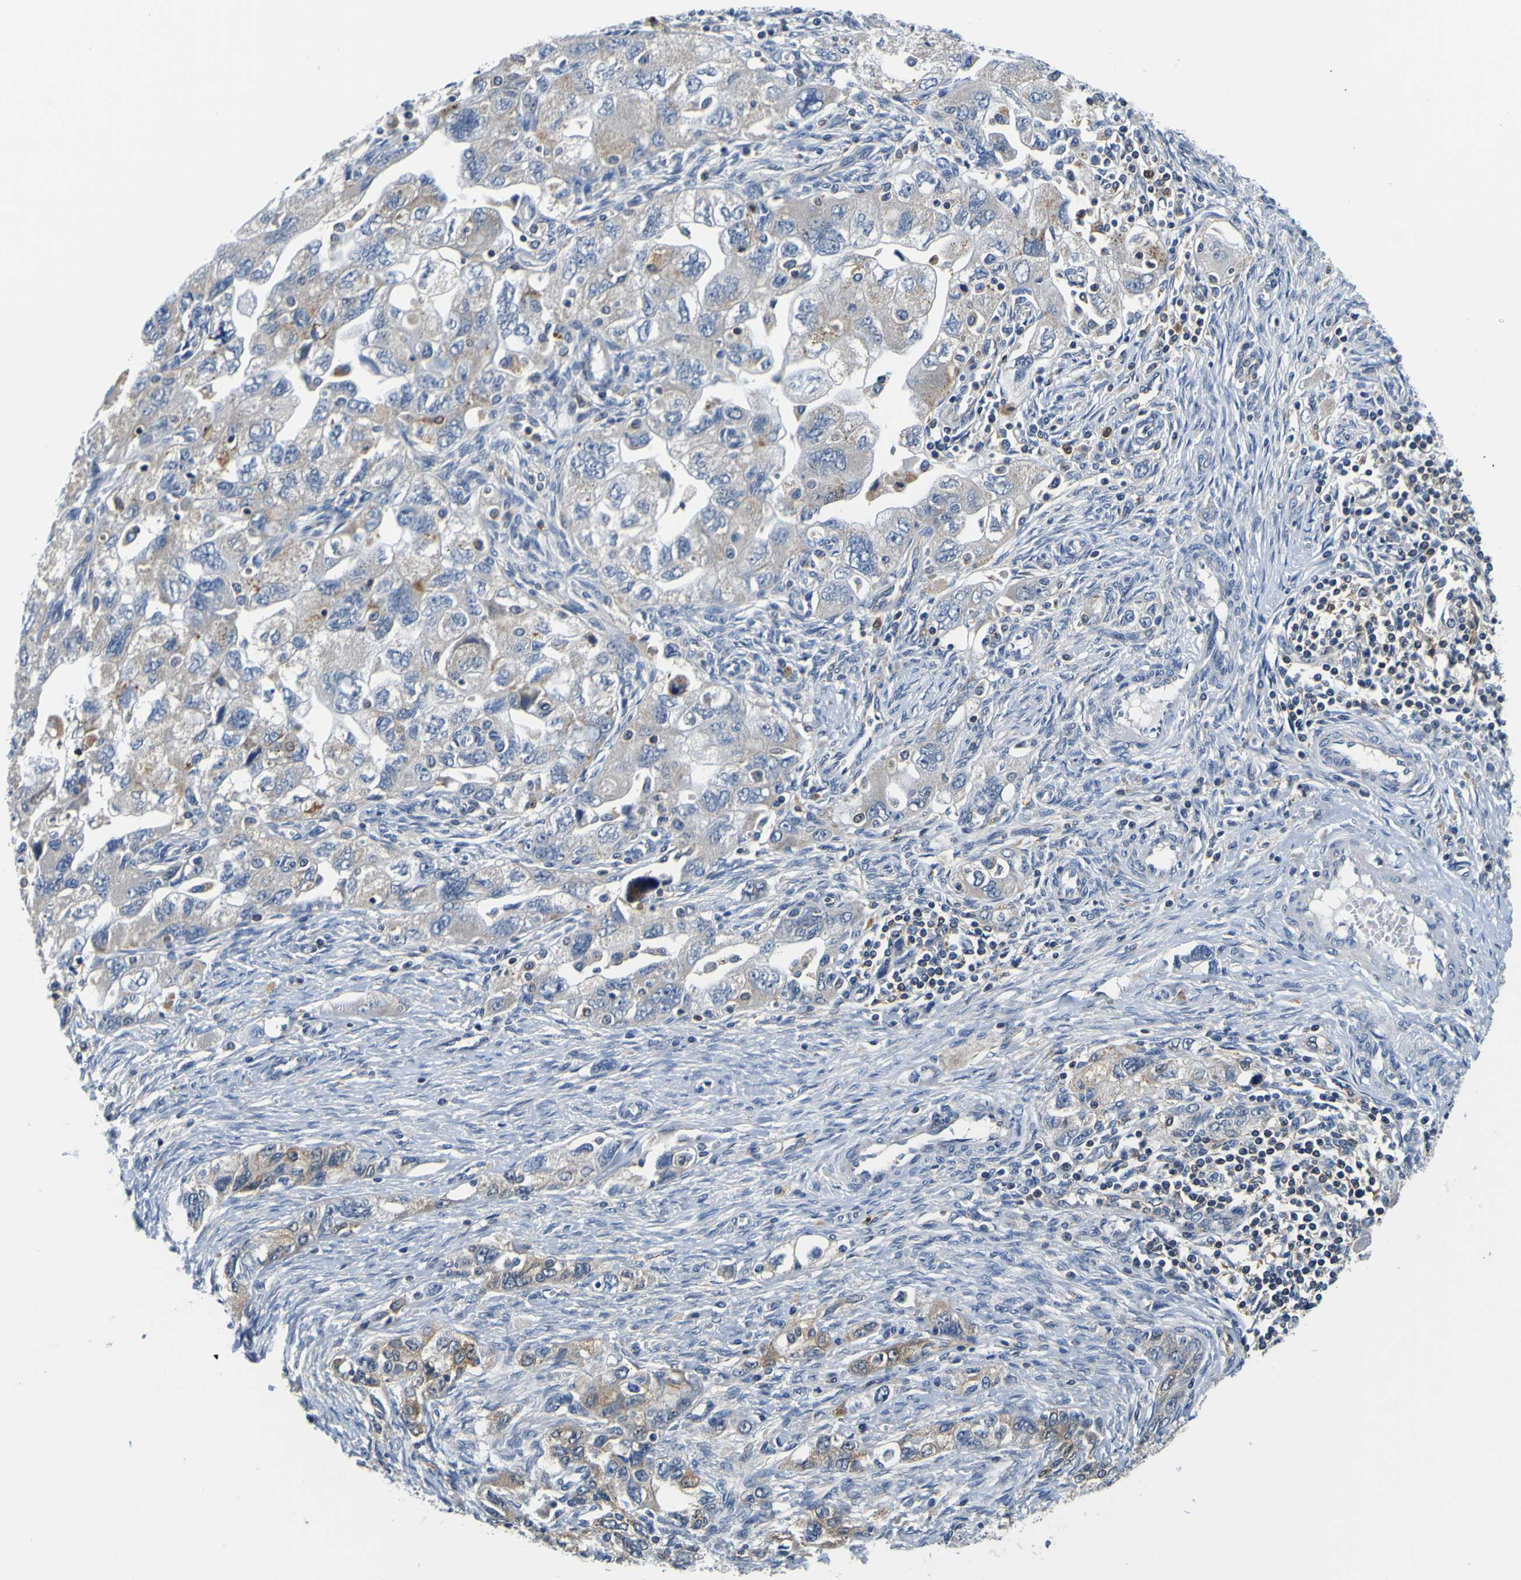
{"staining": {"intensity": "moderate", "quantity": "<25%", "location": "cytoplasmic/membranous"}, "tissue": "ovarian cancer", "cell_type": "Tumor cells", "image_type": "cancer", "snomed": [{"axis": "morphology", "description": "Carcinoma, NOS"}, {"axis": "morphology", "description": "Cystadenocarcinoma, serous, NOS"}, {"axis": "topography", "description": "Ovary"}], "caption": "Carcinoma (ovarian) stained for a protein (brown) exhibits moderate cytoplasmic/membranous positive expression in approximately <25% of tumor cells.", "gene": "TNIK", "patient": {"sex": "female", "age": 69}}